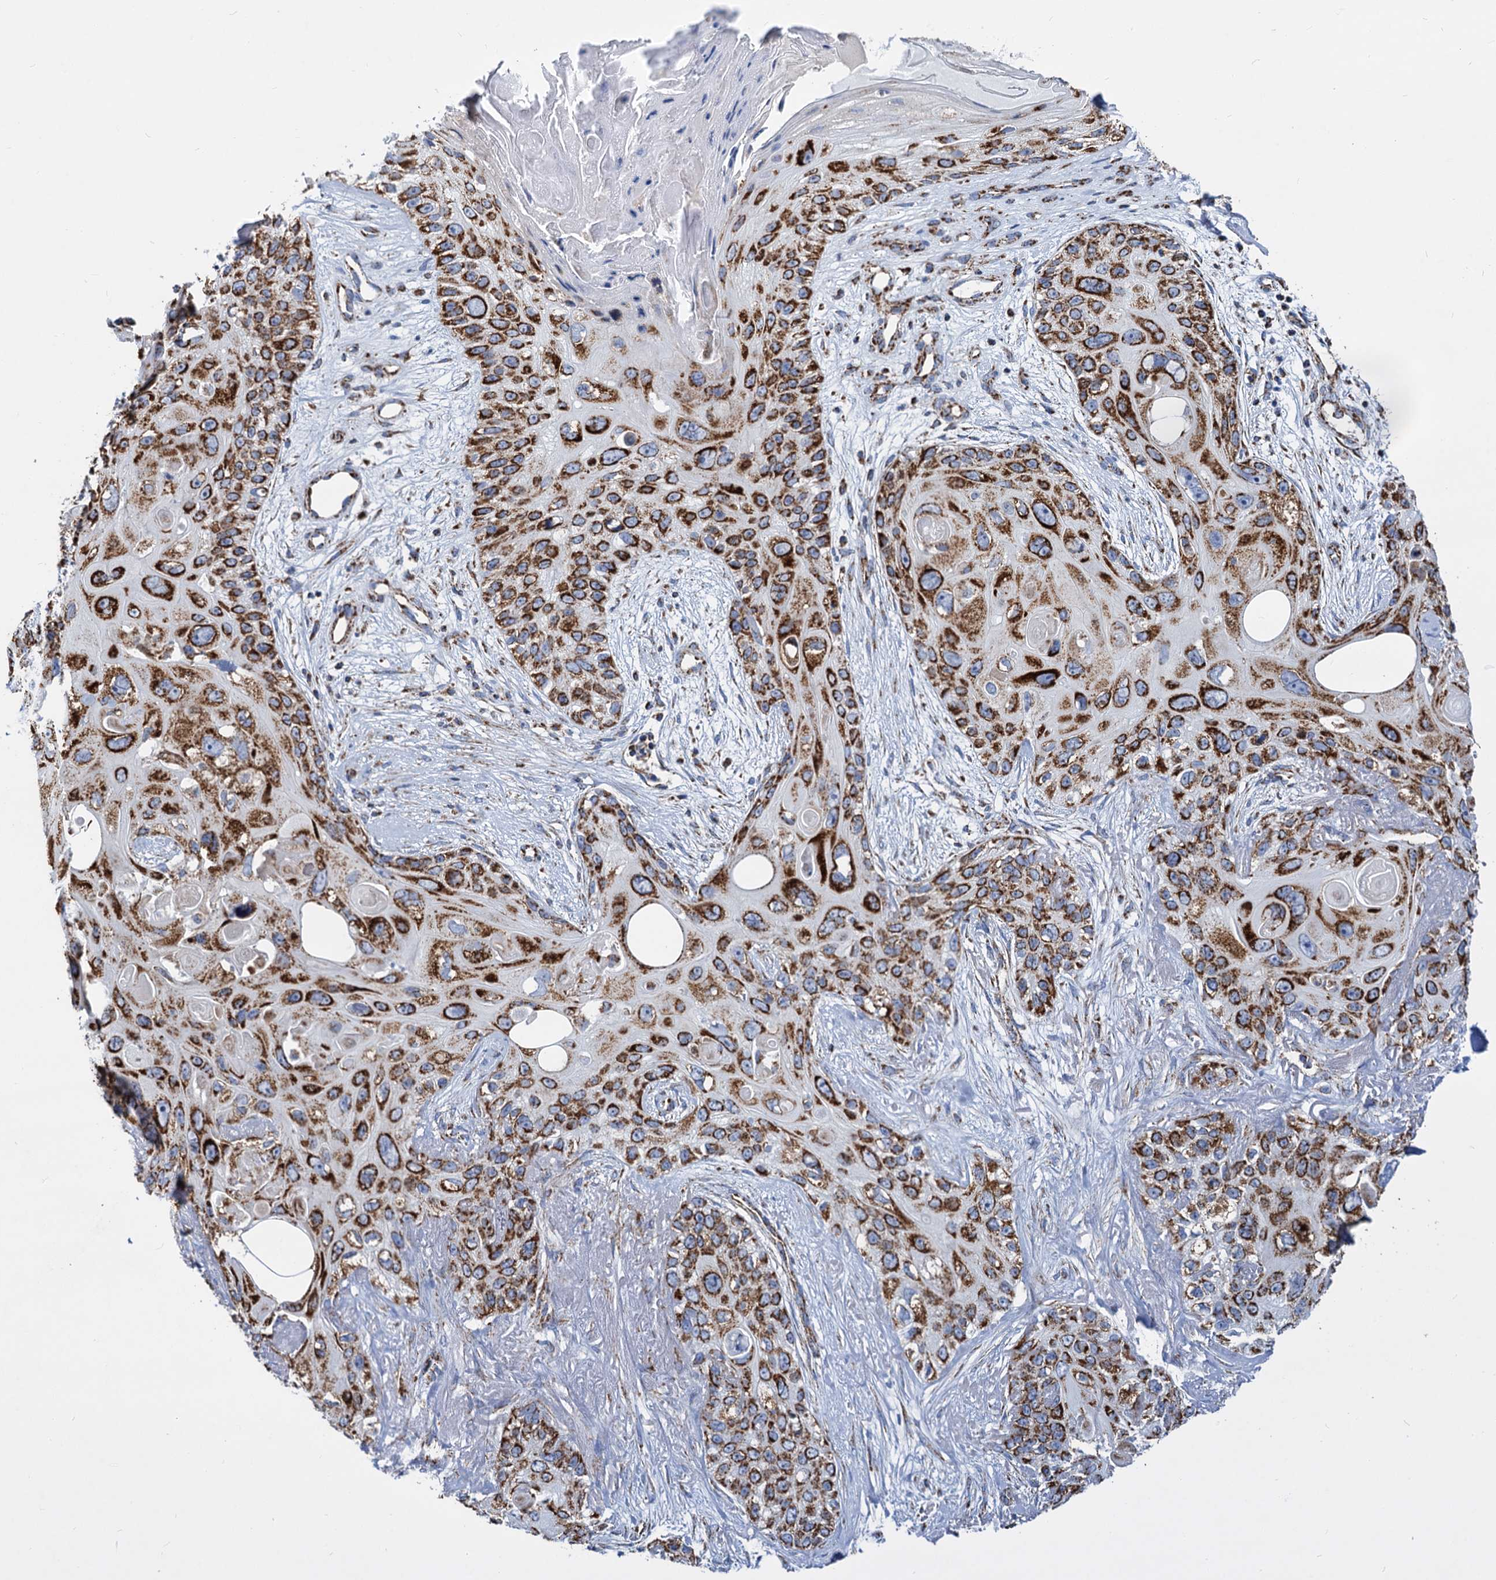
{"staining": {"intensity": "strong", "quantity": ">75%", "location": "cytoplasmic/membranous"}, "tissue": "skin cancer", "cell_type": "Tumor cells", "image_type": "cancer", "snomed": [{"axis": "morphology", "description": "Normal tissue, NOS"}, {"axis": "morphology", "description": "Squamous cell carcinoma, NOS"}, {"axis": "topography", "description": "Skin"}], "caption": "Immunohistochemical staining of human skin squamous cell carcinoma displays high levels of strong cytoplasmic/membranous protein expression in approximately >75% of tumor cells.", "gene": "TIMM10", "patient": {"sex": "male", "age": 72}}